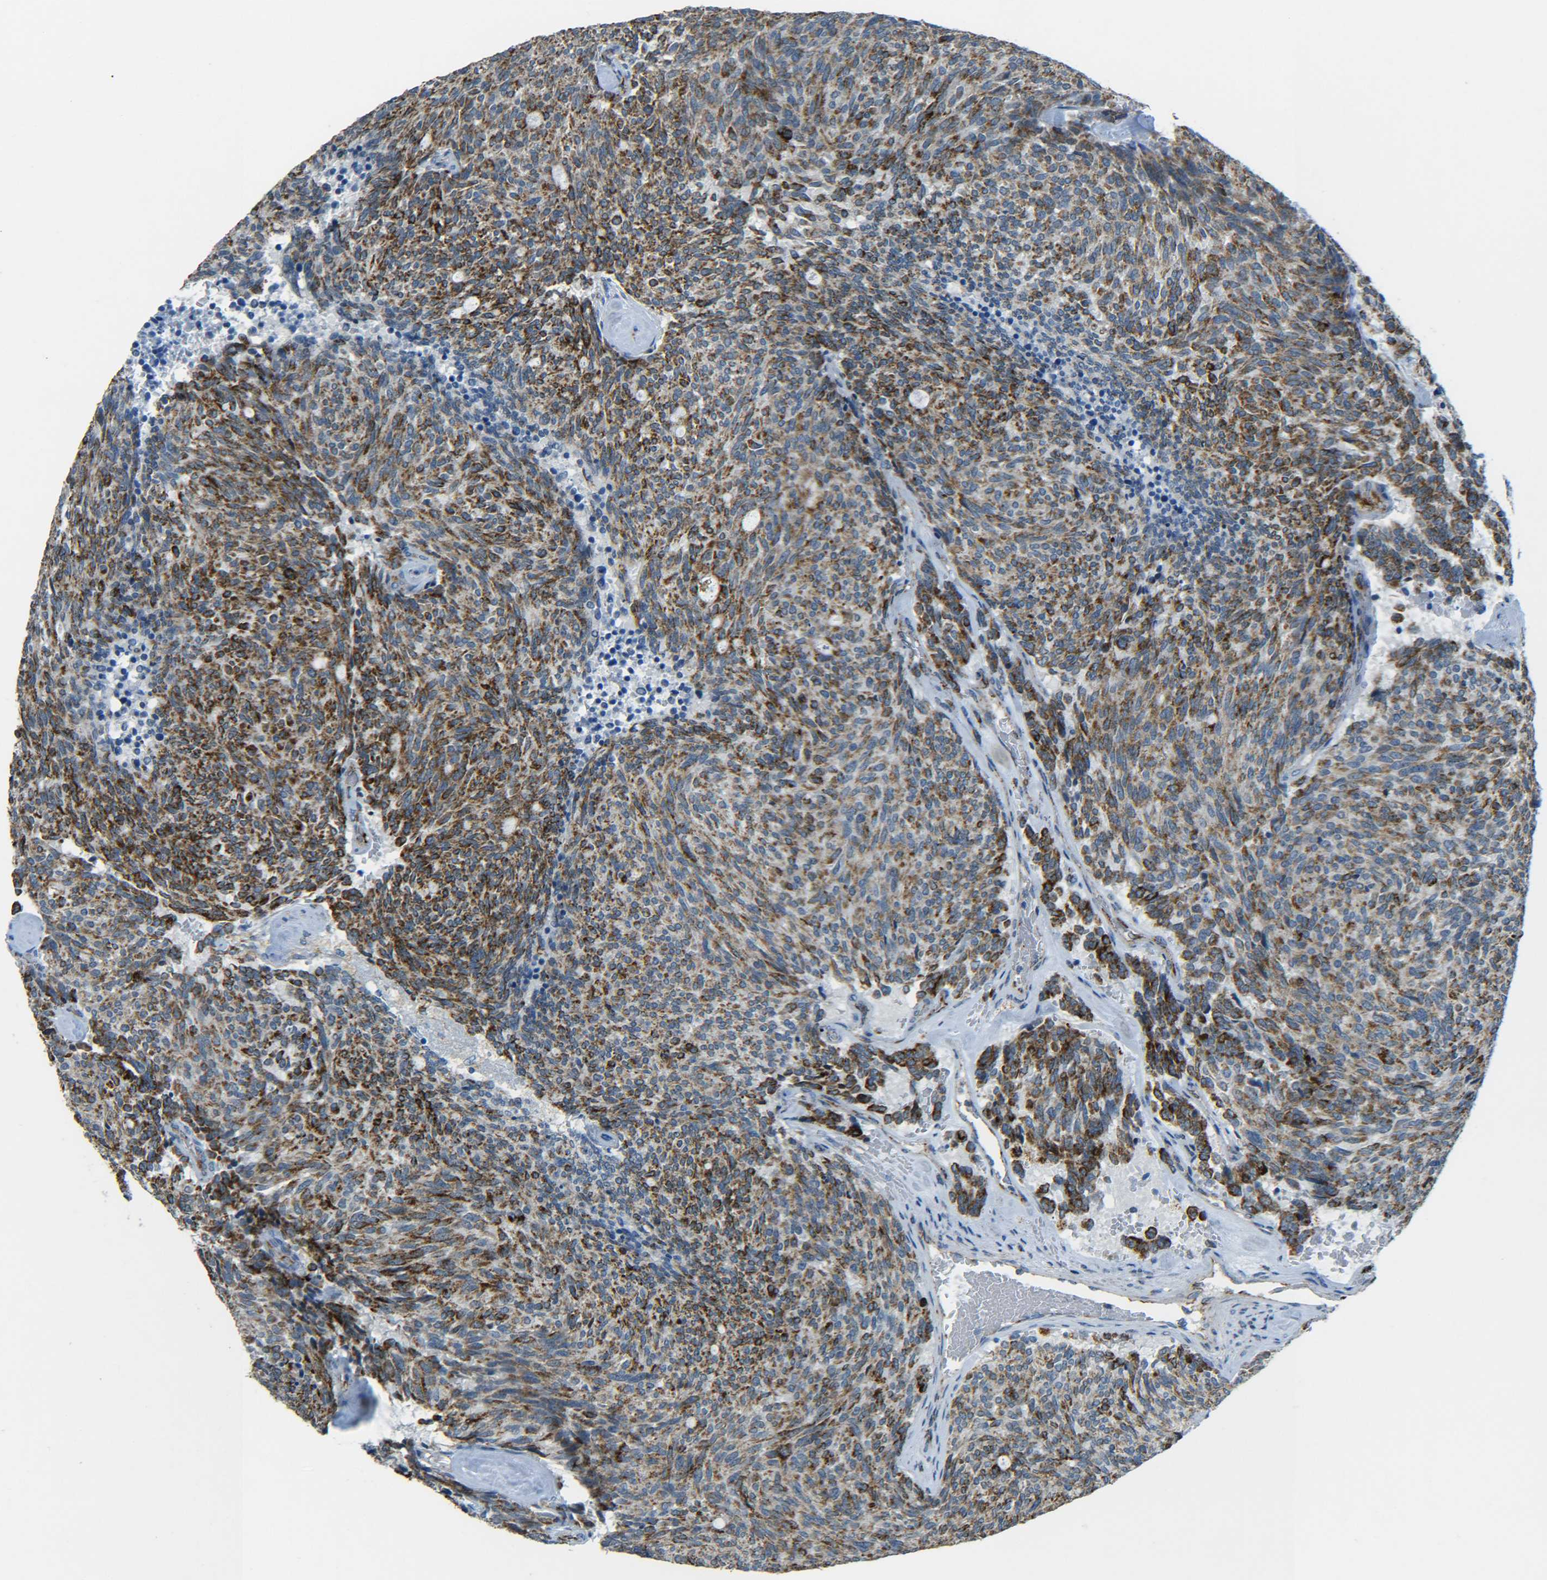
{"staining": {"intensity": "strong", "quantity": ">75%", "location": "cytoplasmic/membranous"}, "tissue": "carcinoid", "cell_type": "Tumor cells", "image_type": "cancer", "snomed": [{"axis": "morphology", "description": "Carcinoid, malignant, NOS"}, {"axis": "topography", "description": "Pancreas"}], "caption": "A photomicrograph of human carcinoid stained for a protein reveals strong cytoplasmic/membranous brown staining in tumor cells. Using DAB (brown) and hematoxylin (blue) stains, captured at high magnification using brightfield microscopy.", "gene": "CYB5R1", "patient": {"sex": "female", "age": 54}}